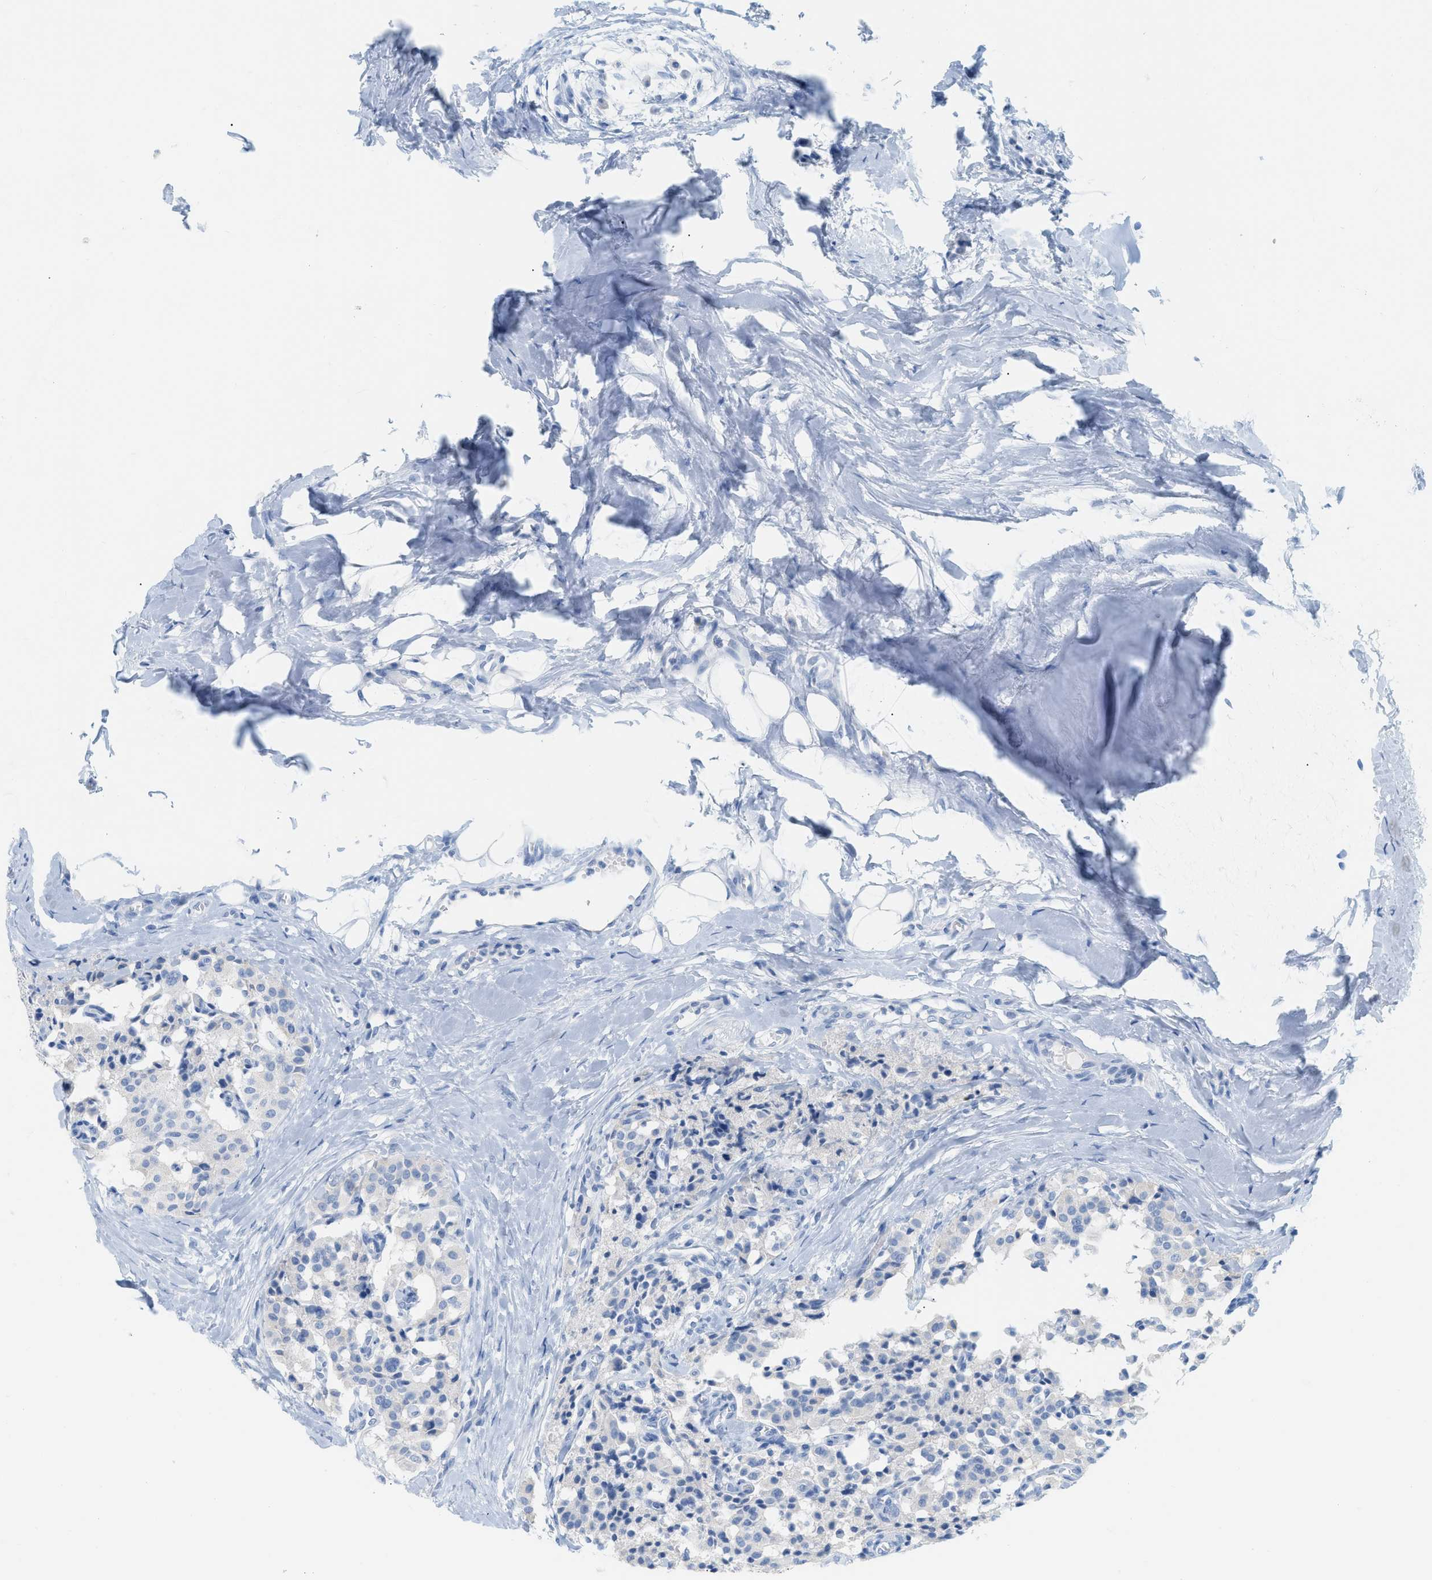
{"staining": {"intensity": "negative", "quantity": "none", "location": "none"}, "tissue": "carcinoid", "cell_type": "Tumor cells", "image_type": "cancer", "snomed": [{"axis": "morphology", "description": "Carcinoid, malignant, NOS"}, {"axis": "topography", "description": "Lung"}], "caption": "Immunohistochemistry (IHC) of carcinoid (malignant) exhibits no positivity in tumor cells.", "gene": "PAPPA", "patient": {"sex": "male", "age": 30}}